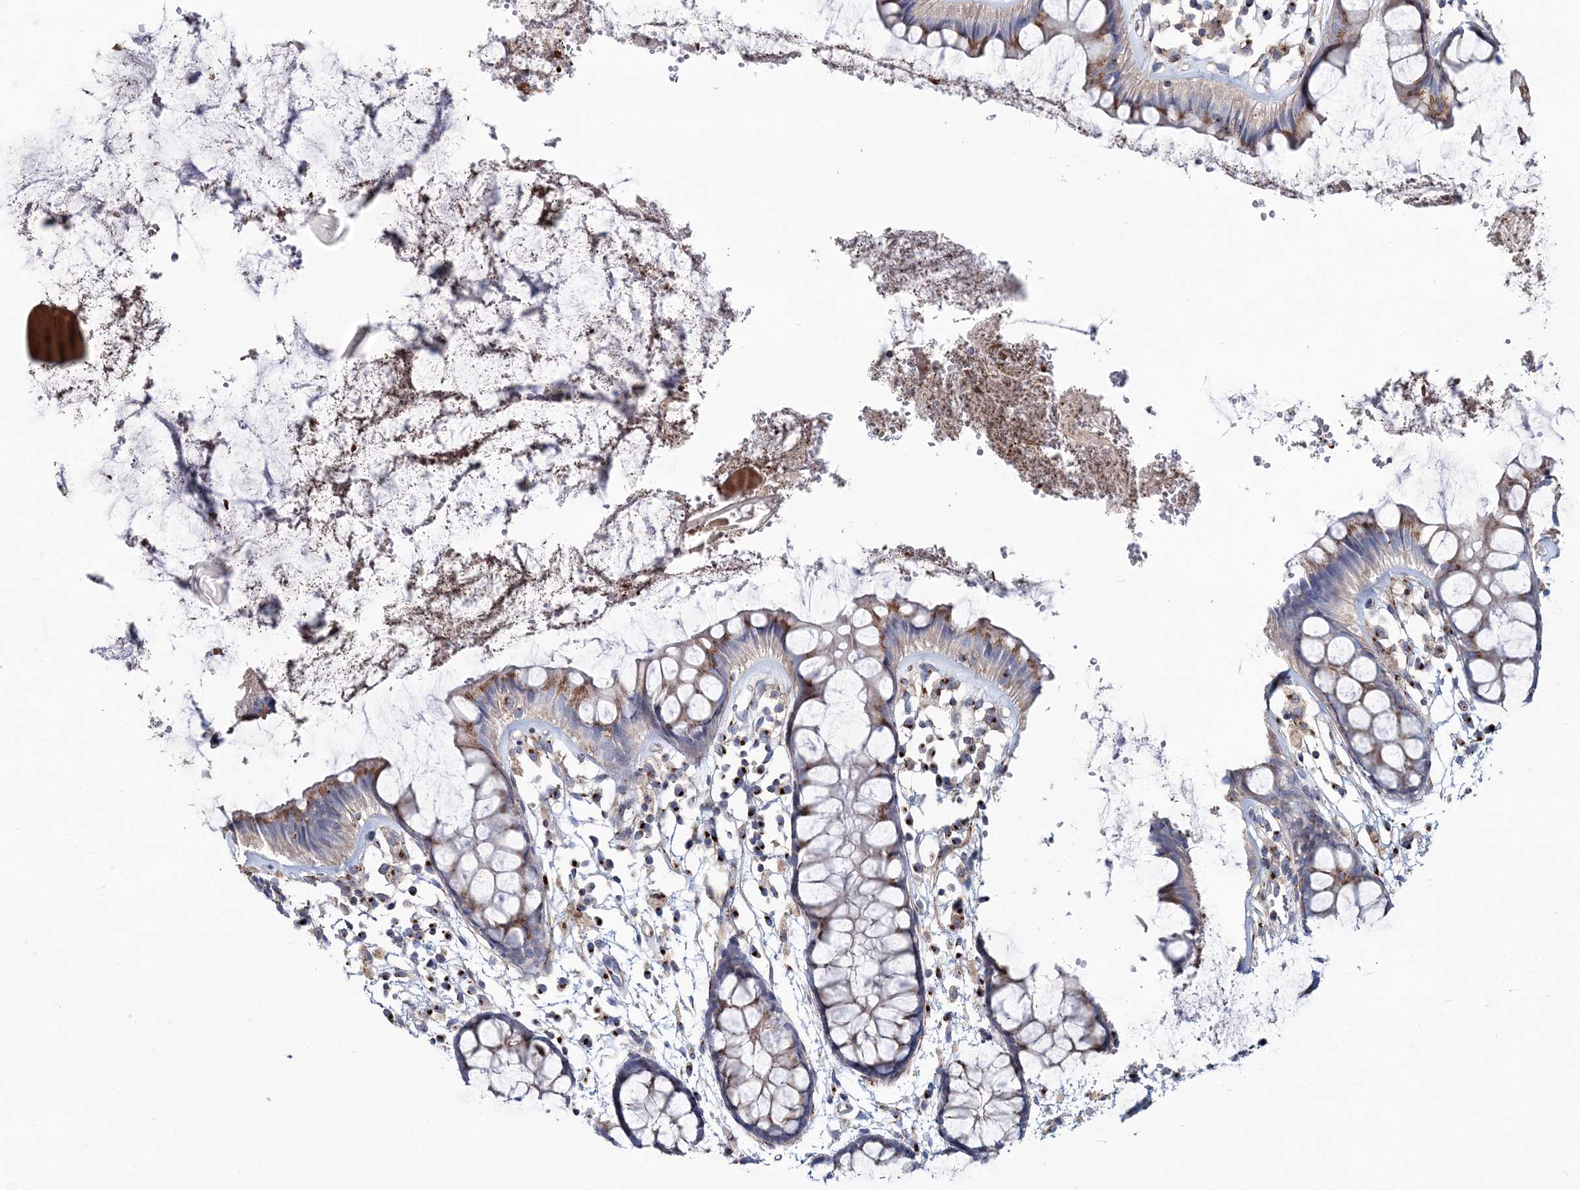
{"staining": {"intensity": "moderate", "quantity": ">75%", "location": "cytoplasmic/membranous"}, "tissue": "rectum", "cell_type": "Glandular cells", "image_type": "normal", "snomed": [{"axis": "morphology", "description": "Normal tissue, NOS"}, {"axis": "topography", "description": "Rectum"}], "caption": "High-power microscopy captured an immunohistochemistry (IHC) image of benign rectum, revealing moderate cytoplasmic/membranous positivity in about >75% of glandular cells. The staining was performed using DAB (3,3'-diaminobenzidine) to visualize the protein expression in brown, while the nuclei were stained in blue with hematoxylin (Magnification: 20x).", "gene": "MAN1A2", "patient": {"sex": "female", "age": 66}}